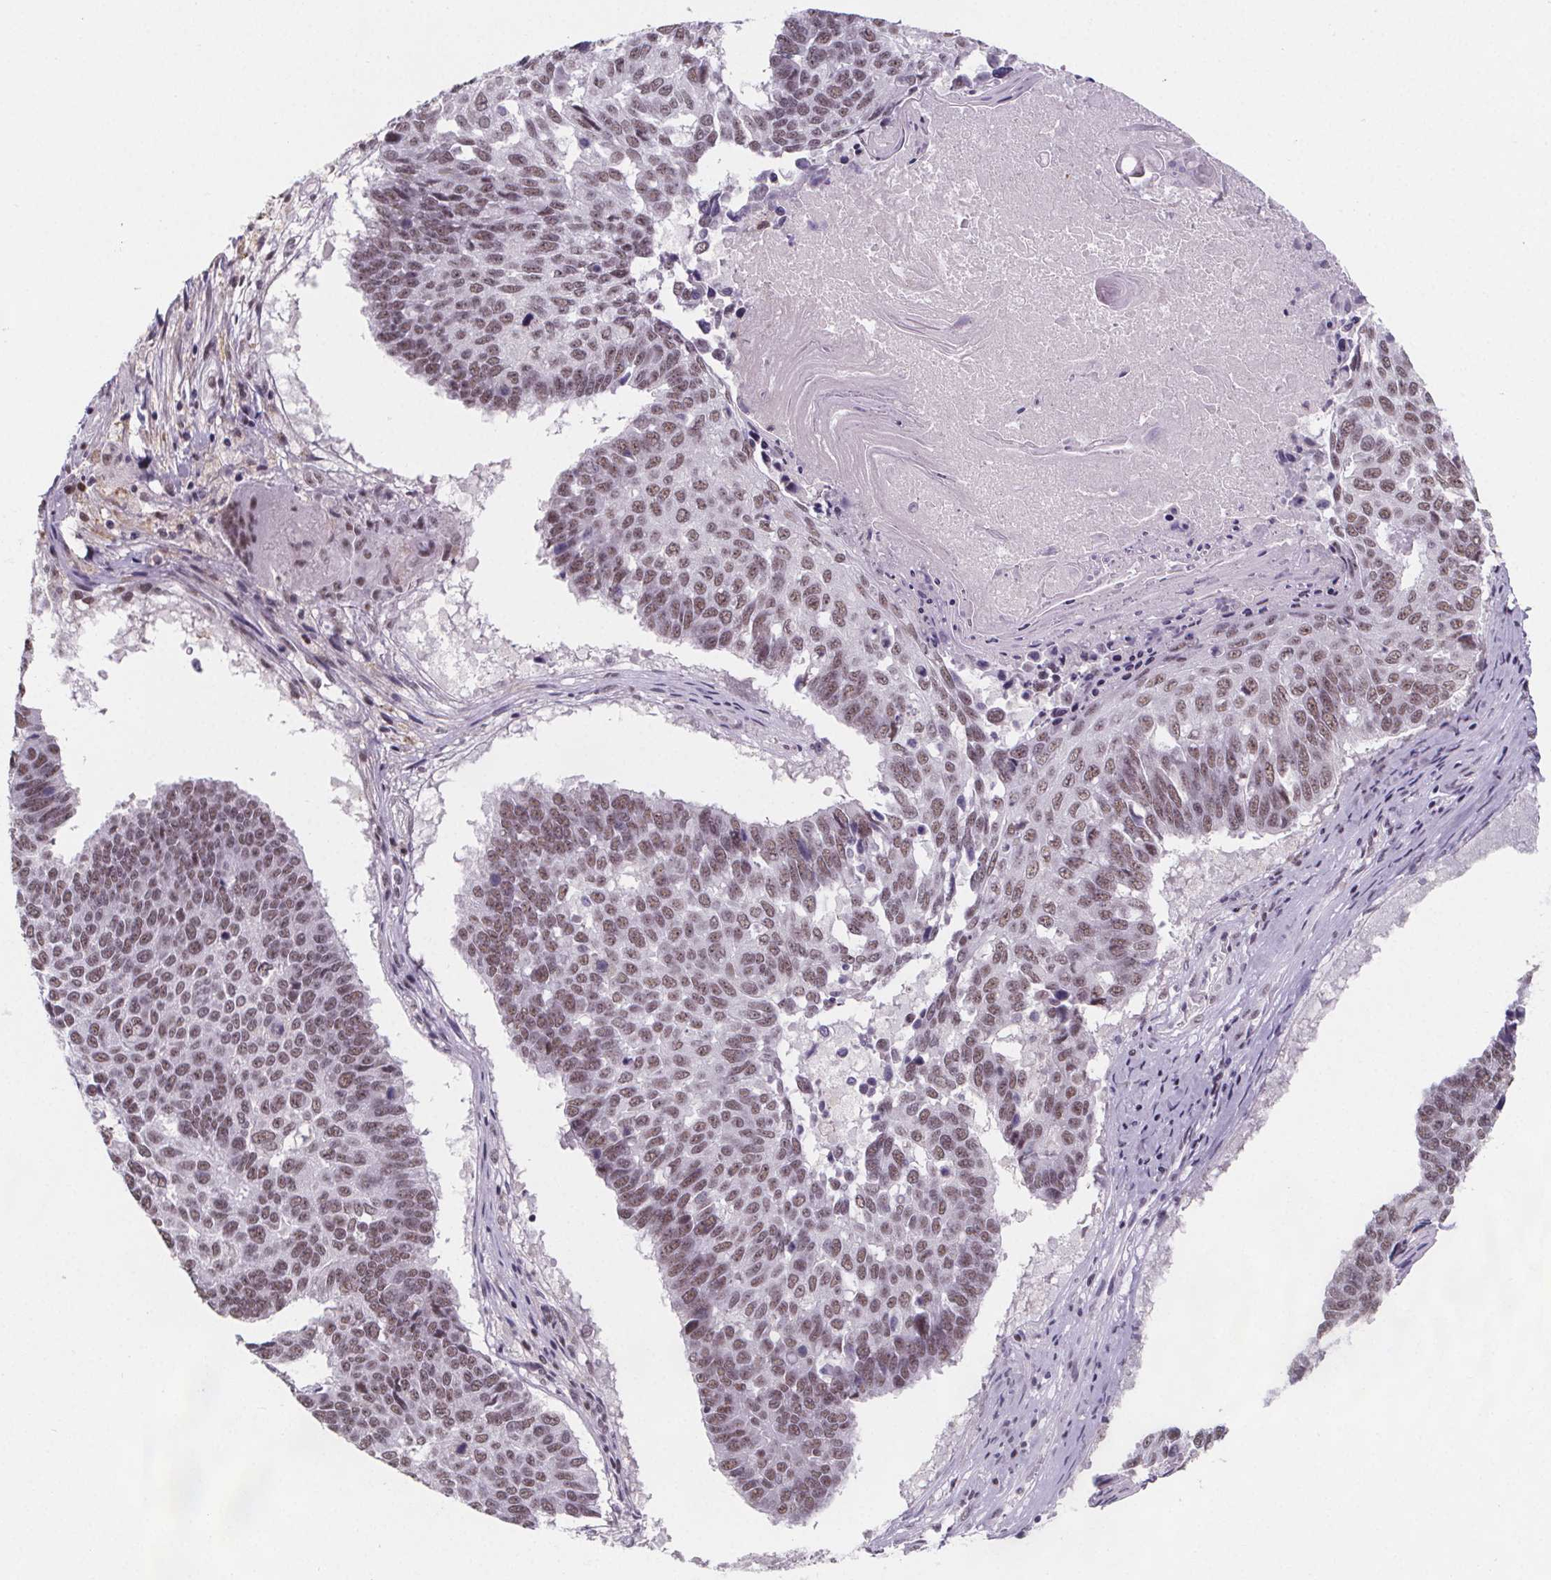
{"staining": {"intensity": "moderate", "quantity": ">75%", "location": "nuclear"}, "tissue": "lung cancer", "cell_type": "Tumor cells", "image_type": "cancer", "snomed": [{"axis": "morphology", "description": "Squamous cell carcinoma, NOS"}, {"axis": "topography", "description": "Lung"}], "caption": "Squamous cell carcinoma (lung) stained with a brown dye reveals moderate nuclear positive staining in approximately >75% of tumor cells.", "gene": "ZNF572", "patient": {"sex": "male", "age": 73}}